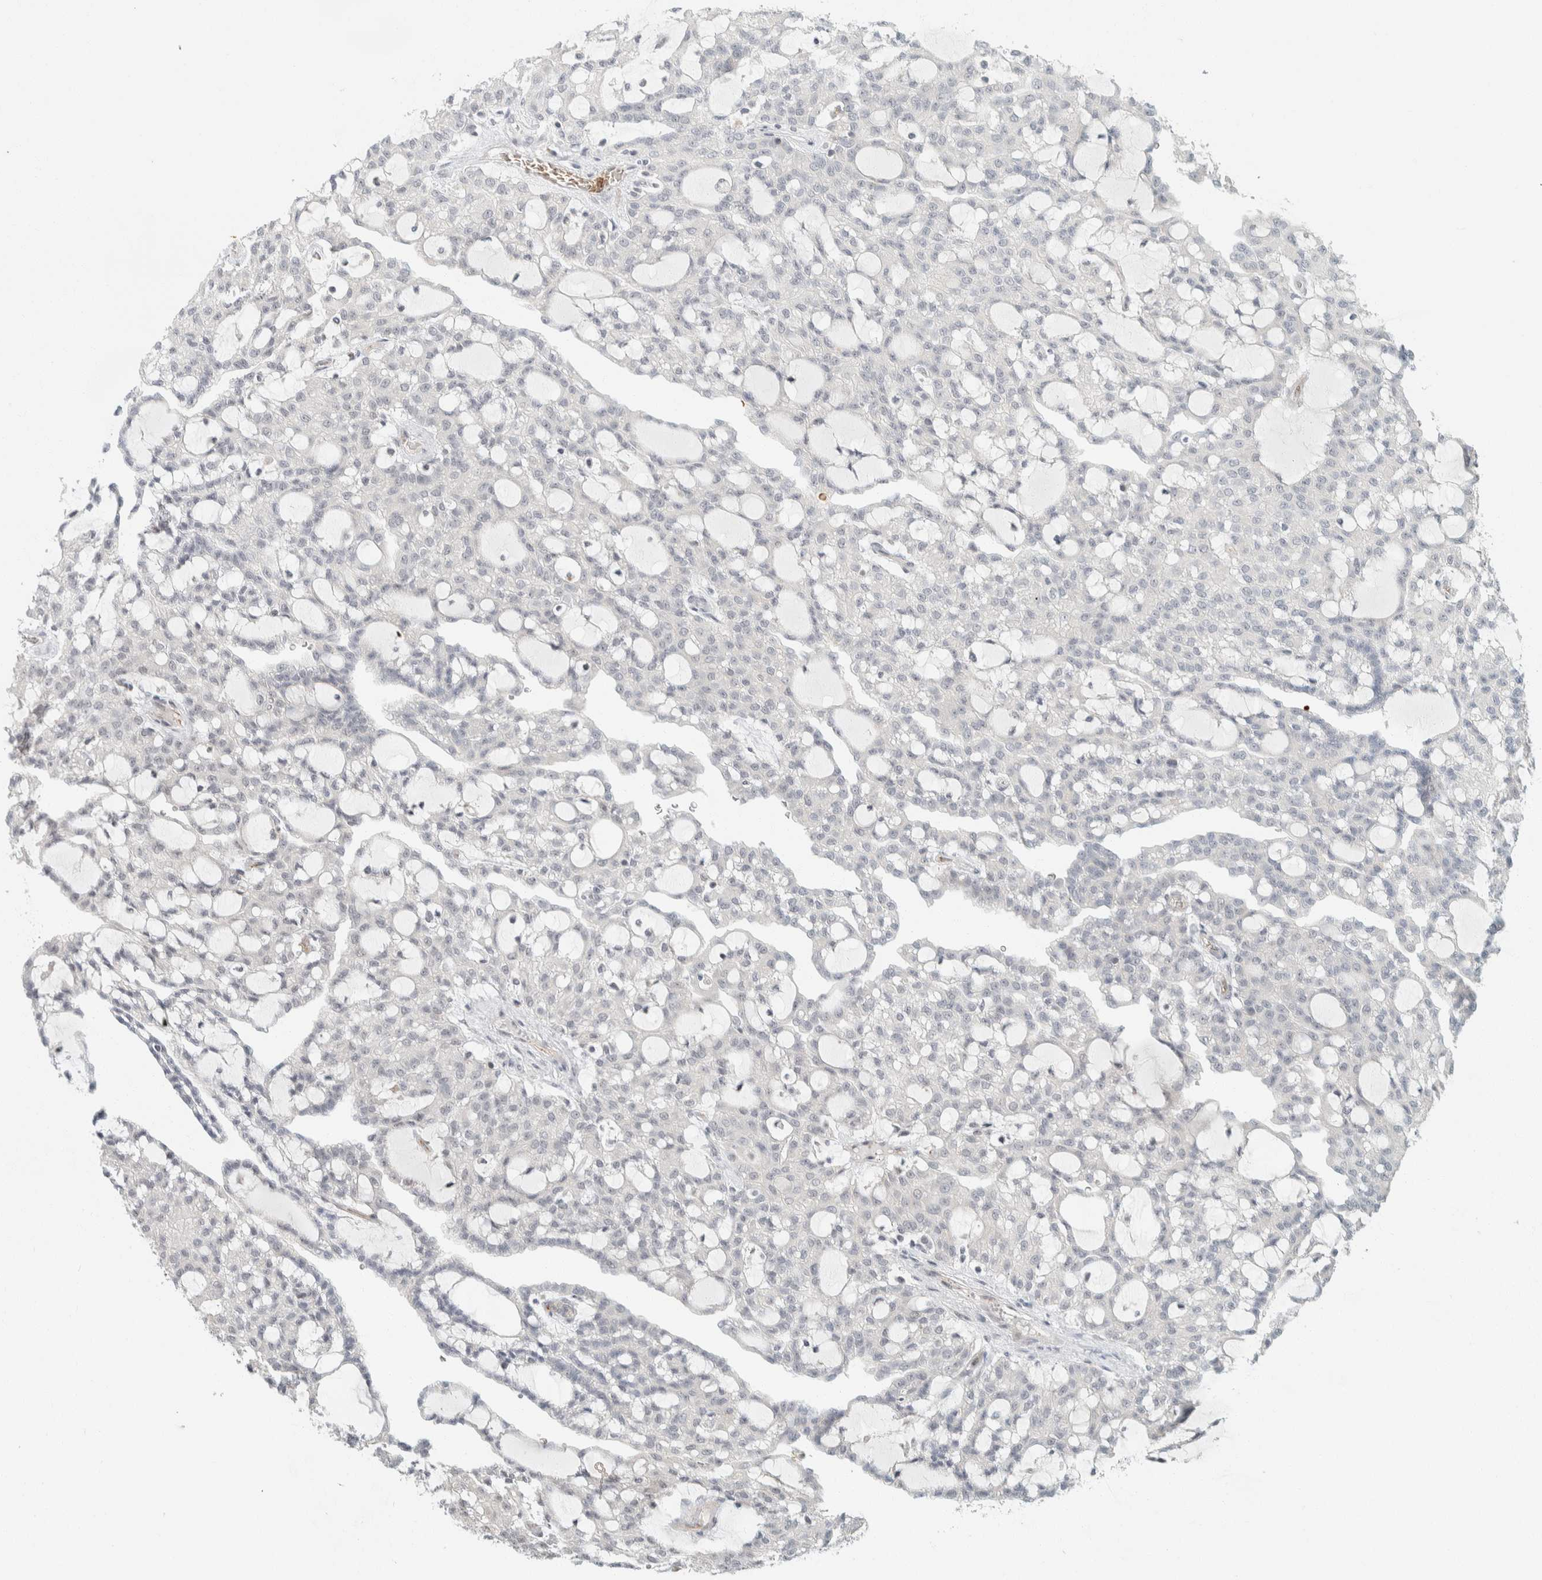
{"staining": {"intensity": "negative", "quantity": "none", "location": "none"}, "tissue": "renal cancer", "cell_type": "Tumor cells", "image_type": "cancer", "snomed": [{"axis": "morphology", "description": "Adenocarcinoma, NOS"}, {"axis": "topography", "description": "Kidney"}], "caption": "Immunohistochemical staining of adenocarcinoma (renal) demonstrates no significant expression in tumor cells.", "gene": "ZBTB2", "patient": {"sex": "male", "age": 63}}